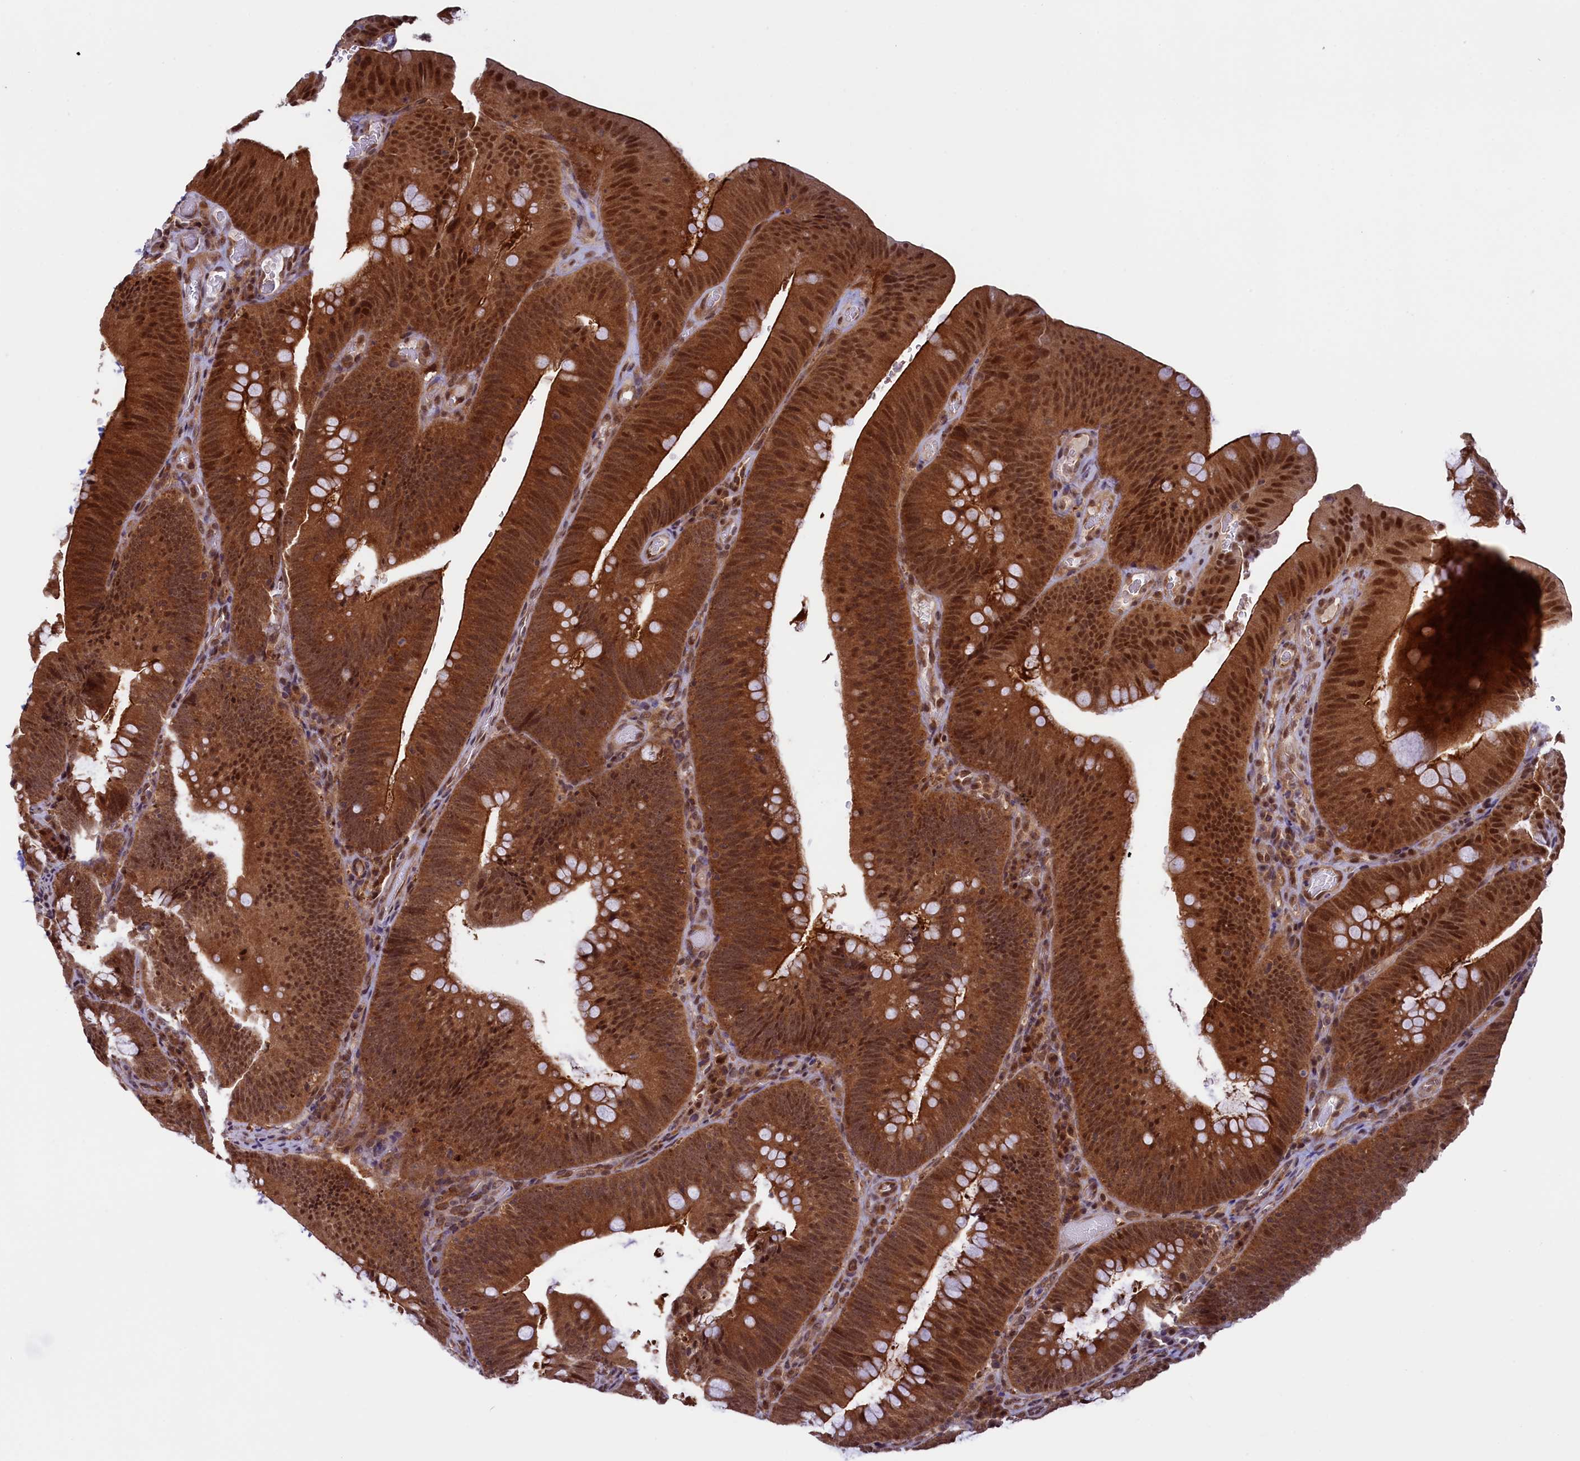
{"staining": {"intensity": "strong", "quantity": ">75%", "location": "cytoplasmic/membranous,nuclear"}, "tissue": "colorectal cancer", "cell_type": "Tumor cells", "image_type": "cancer", "snomed": [{"axis": "morphology", "description": "Normal tissue, NOS"}, {"axis": "topography", "description": "Colon"}], "caption": "Colorectal cancer stained for a protein reveals strong cytoplasmic/membranous and nuclear positivity in tumor cells.", "gene": "SLC7A6OS", "patient": {"sex": "female", "age": 82}}